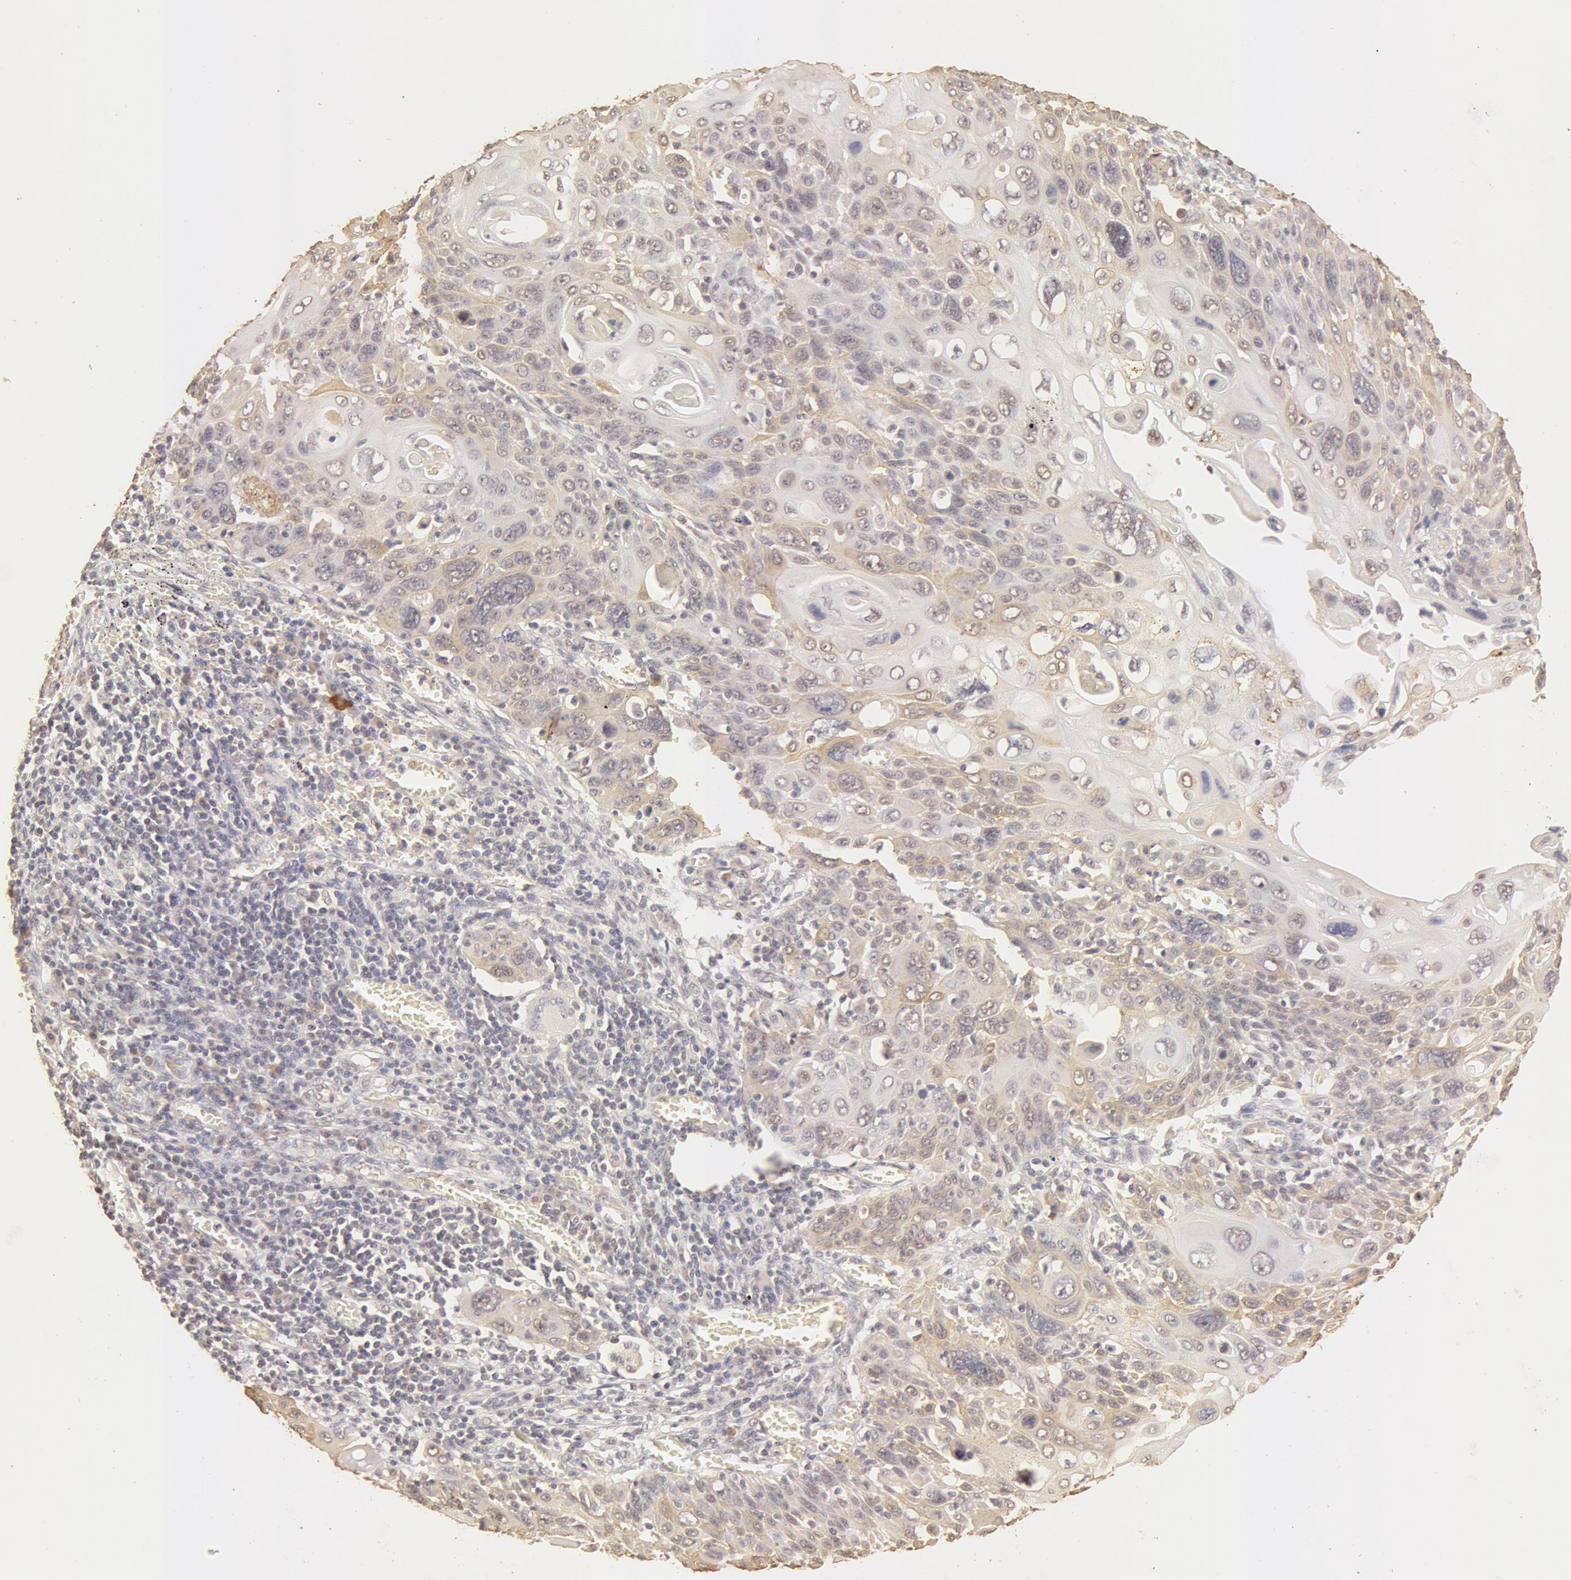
{"staining": {"intensity": "weak", "quantity": "25%-75%", "location": "cytoplasmic/membranous,nuclear"}, "tissue": "cervical cancer", "cell_type": "Tumor cells", "image_type": "cancer", "snomed": [{"axis": "morphology", "description": "Squamous cell carcinoma, NOS"}, {"axis": "topography", "description": "Cervix"}], "caption": "Weak cytoplasmic/membranous and nuclear expression is identified in approximately 25%-75% of tumor cells in cervical cancer. (DAB (3,3'-diaminobenzidine) IHC, brown staining for protein, blue staining for nuclei).", "gene": "SNRNP70", "patient": {"sex": "female", "age": 54}}